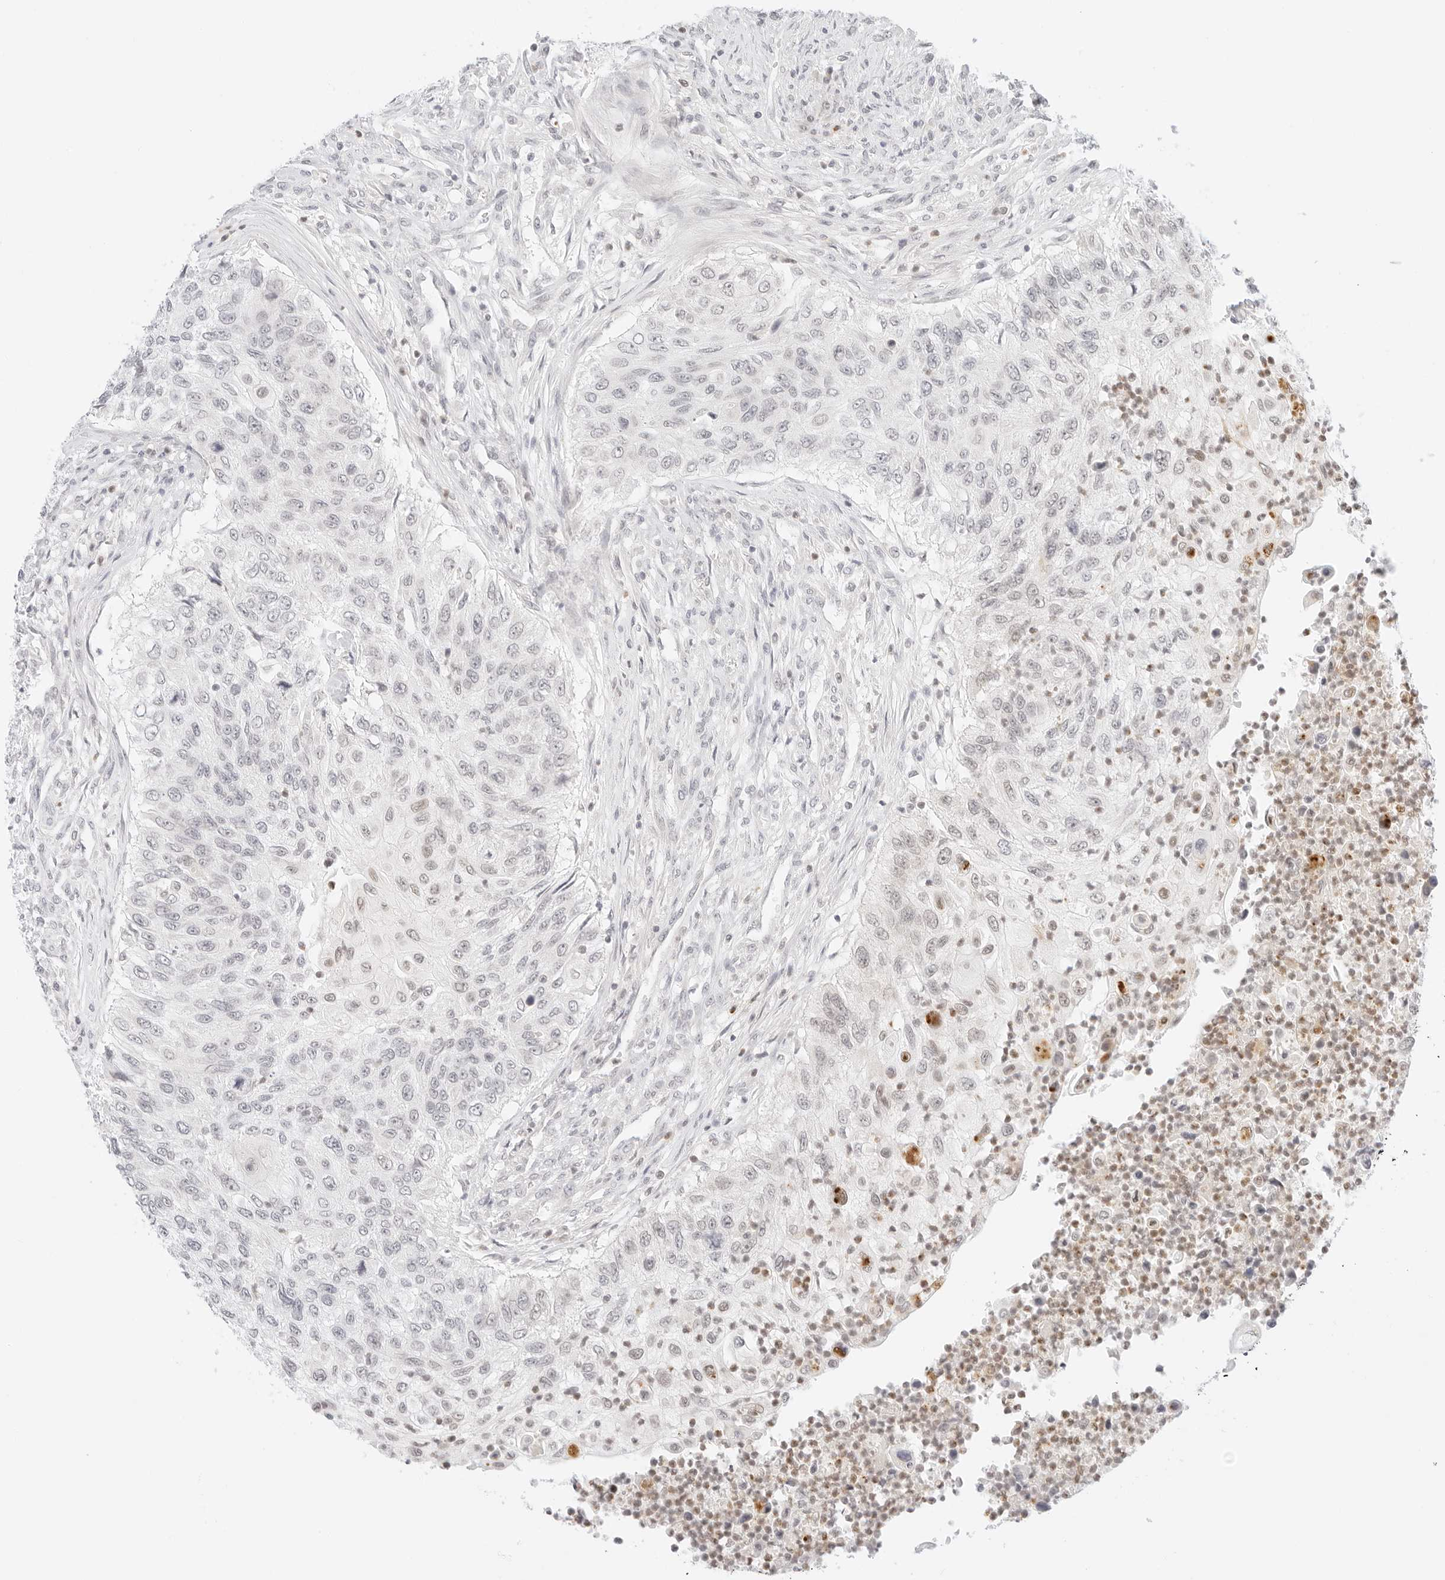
{"staining": {"intensity": "negative", "quantity": "none", "location": "none"}, "tissue": "urothelial cancer", "cell_type": "Tumor cells", "image_type": "cancer", "snomed": [{"axis": "morphology", "description": "Urothelial carcinoma, High grade"}, {"axis": "topography", "description": "Urinary bladder"}], "caption": "Tumor cells are negative for protein expression in human urothelial cancer.", "gene": "POLR3C", "patient": {"sex": "female", "age": 60}}